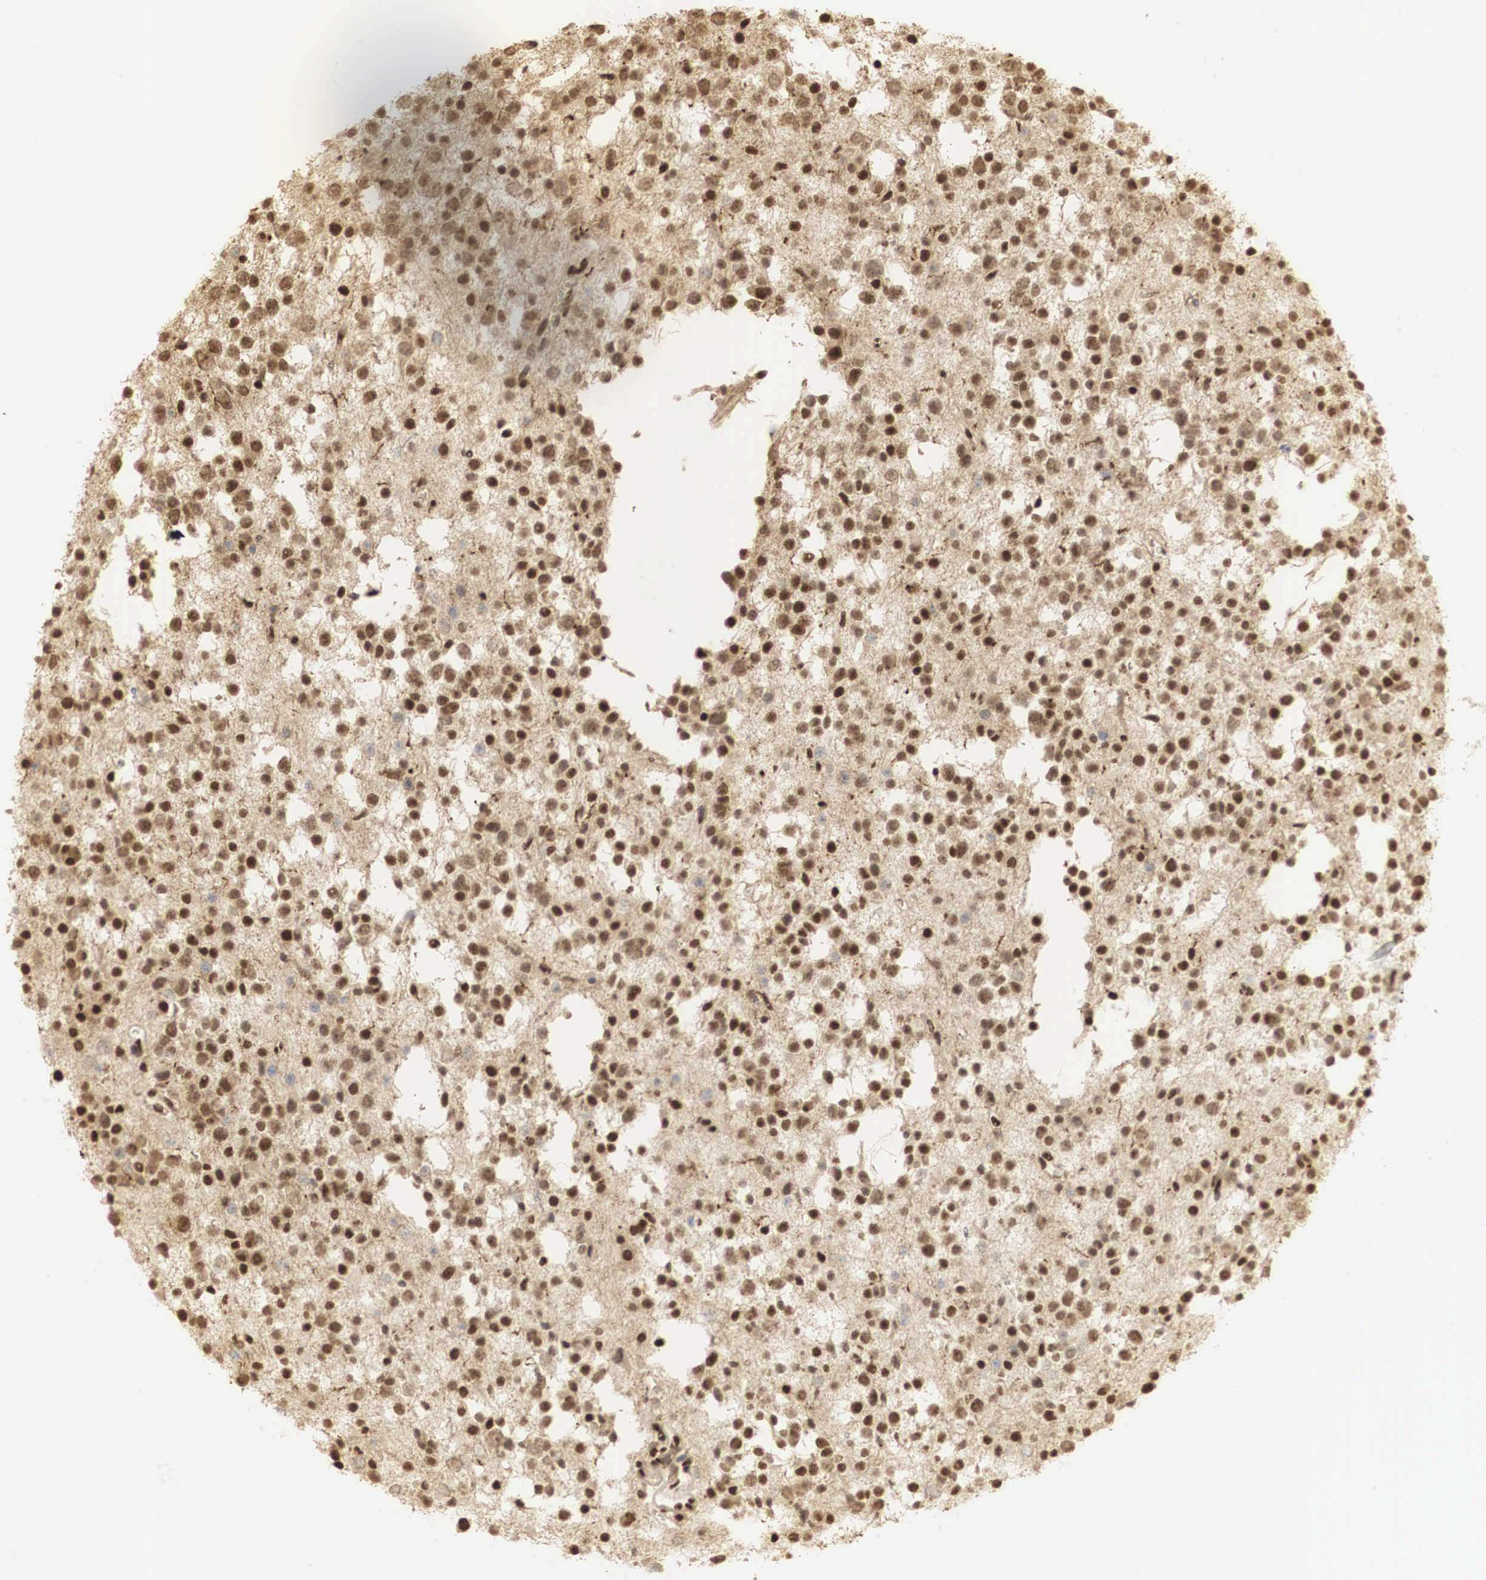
{"staining": {"intensity": "moderate", "quantity": ">75%", "location": "cytoplasmic/membranous,nuclear"}, "tissue": "glioma", "cell_type": "Tumor cells", "image_type": "cancer", "snomed": [{"axis": "morphology", "description": "Glioma, malignant, Low grade"}, {"axis": "topography", "description": "Brain"}], "caption": "Glioma tissue displays moderate cytoplasmic/membranous and nuclear positivity in approximately >75% of tumor cells (DAB (3,3'-diaminobenzidine) IHC with brightfield microscopy, high magnification).", "gene": "RNF113A", "patient": {"sex": "female", "age": 36}}